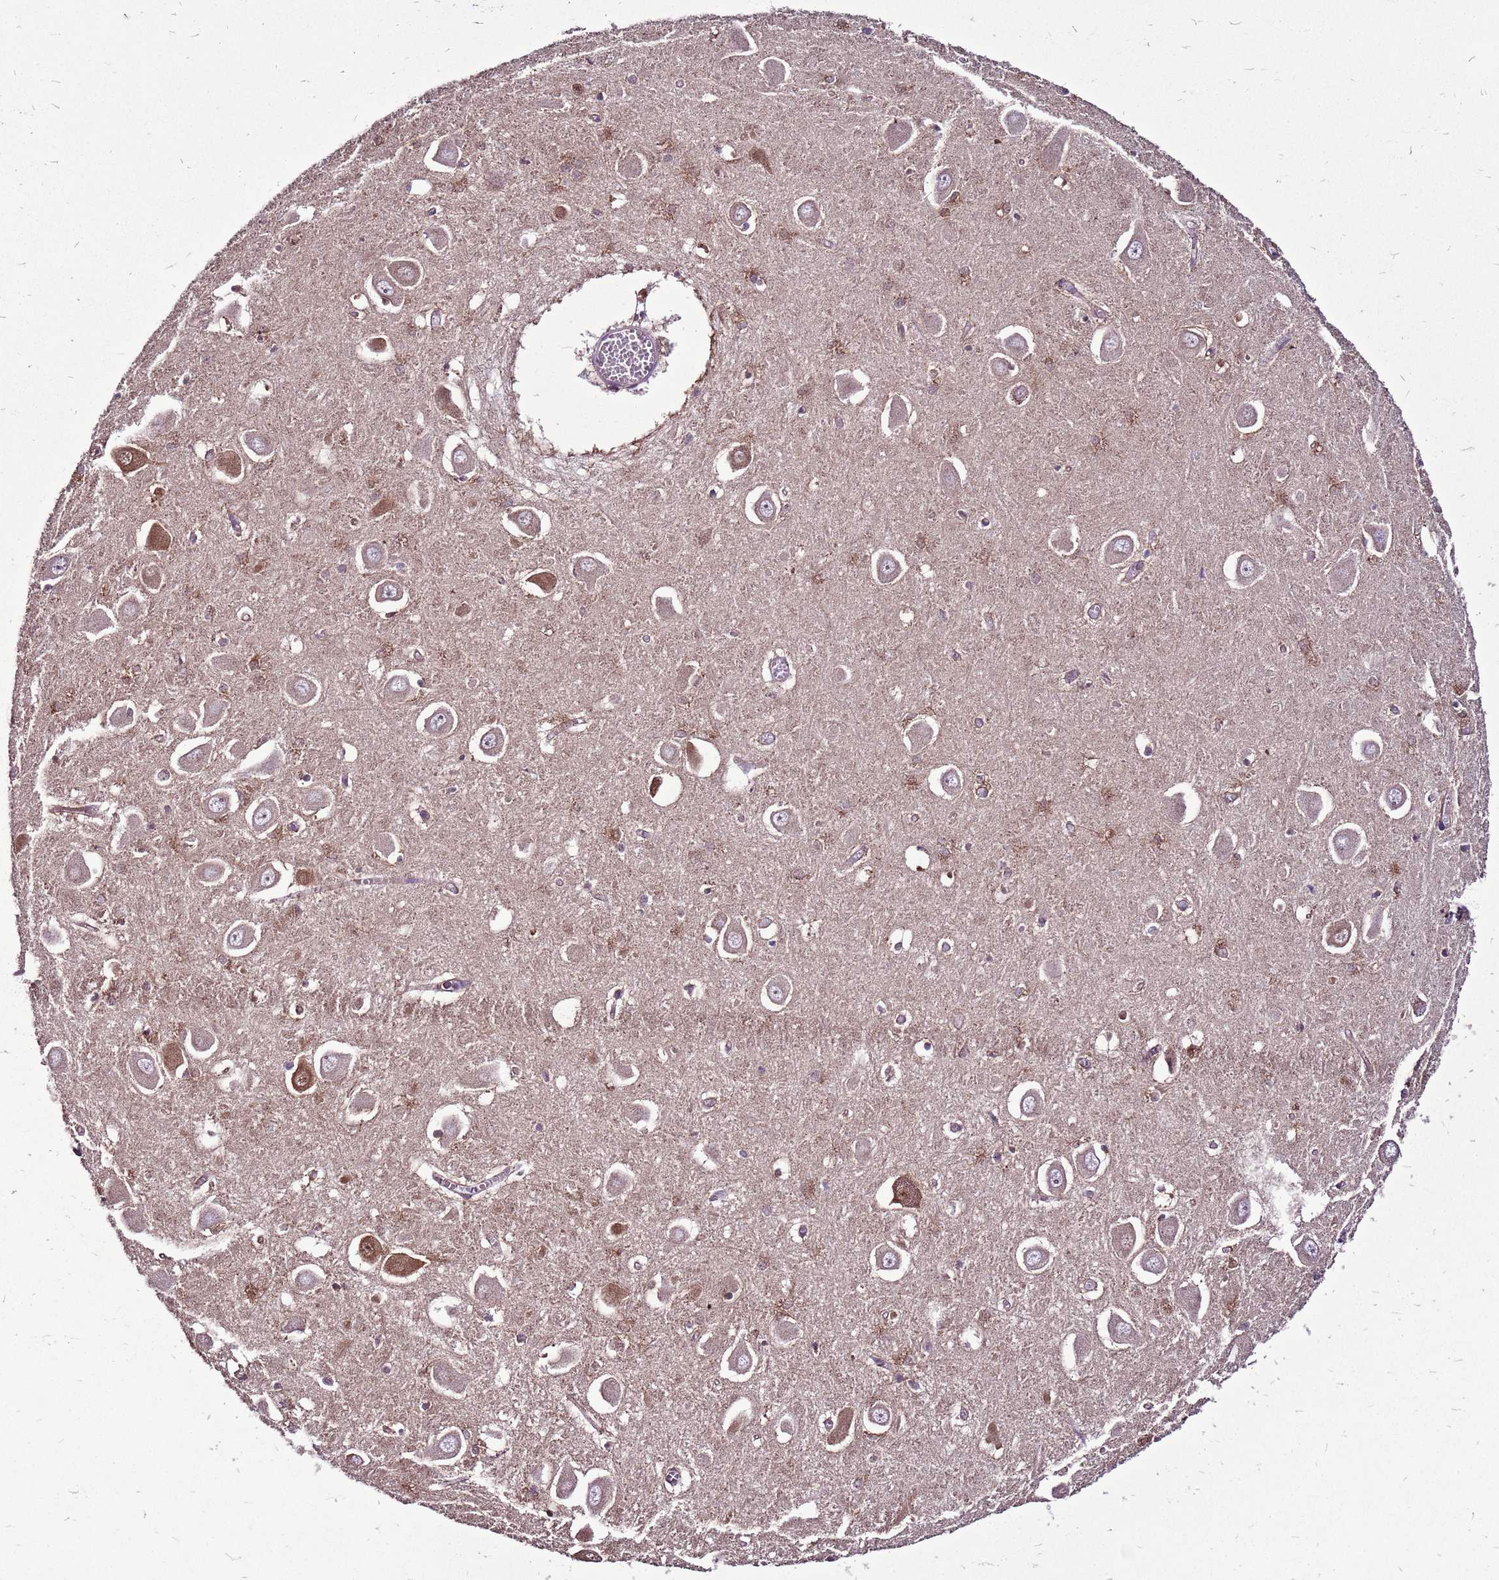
{"staining": {"intensity": "moderate", "quantity": "25%-75%", "location": "cytoplasmic/membranous"}, "tissue": "hippocampus", "cell_type": "Glial cells", "image_type": "normal", "snomed": [{"axis": "morphology", "description": "Normal tissue, NOS"}, {"axis": "topography", "description": "Hippocampus"}], "caption": "Protein expression by IHC reveals moderate cytoplasmic/membranous staining in approximately 25%-75% of glial cells in unremarkable hippocampus. Using DAB (brown) and hematoxylin (blue) stains, captured at high magnification using brightfield microscopy.", "gene": "GCDH", "patient": {"sex": "male", "age": 70}}